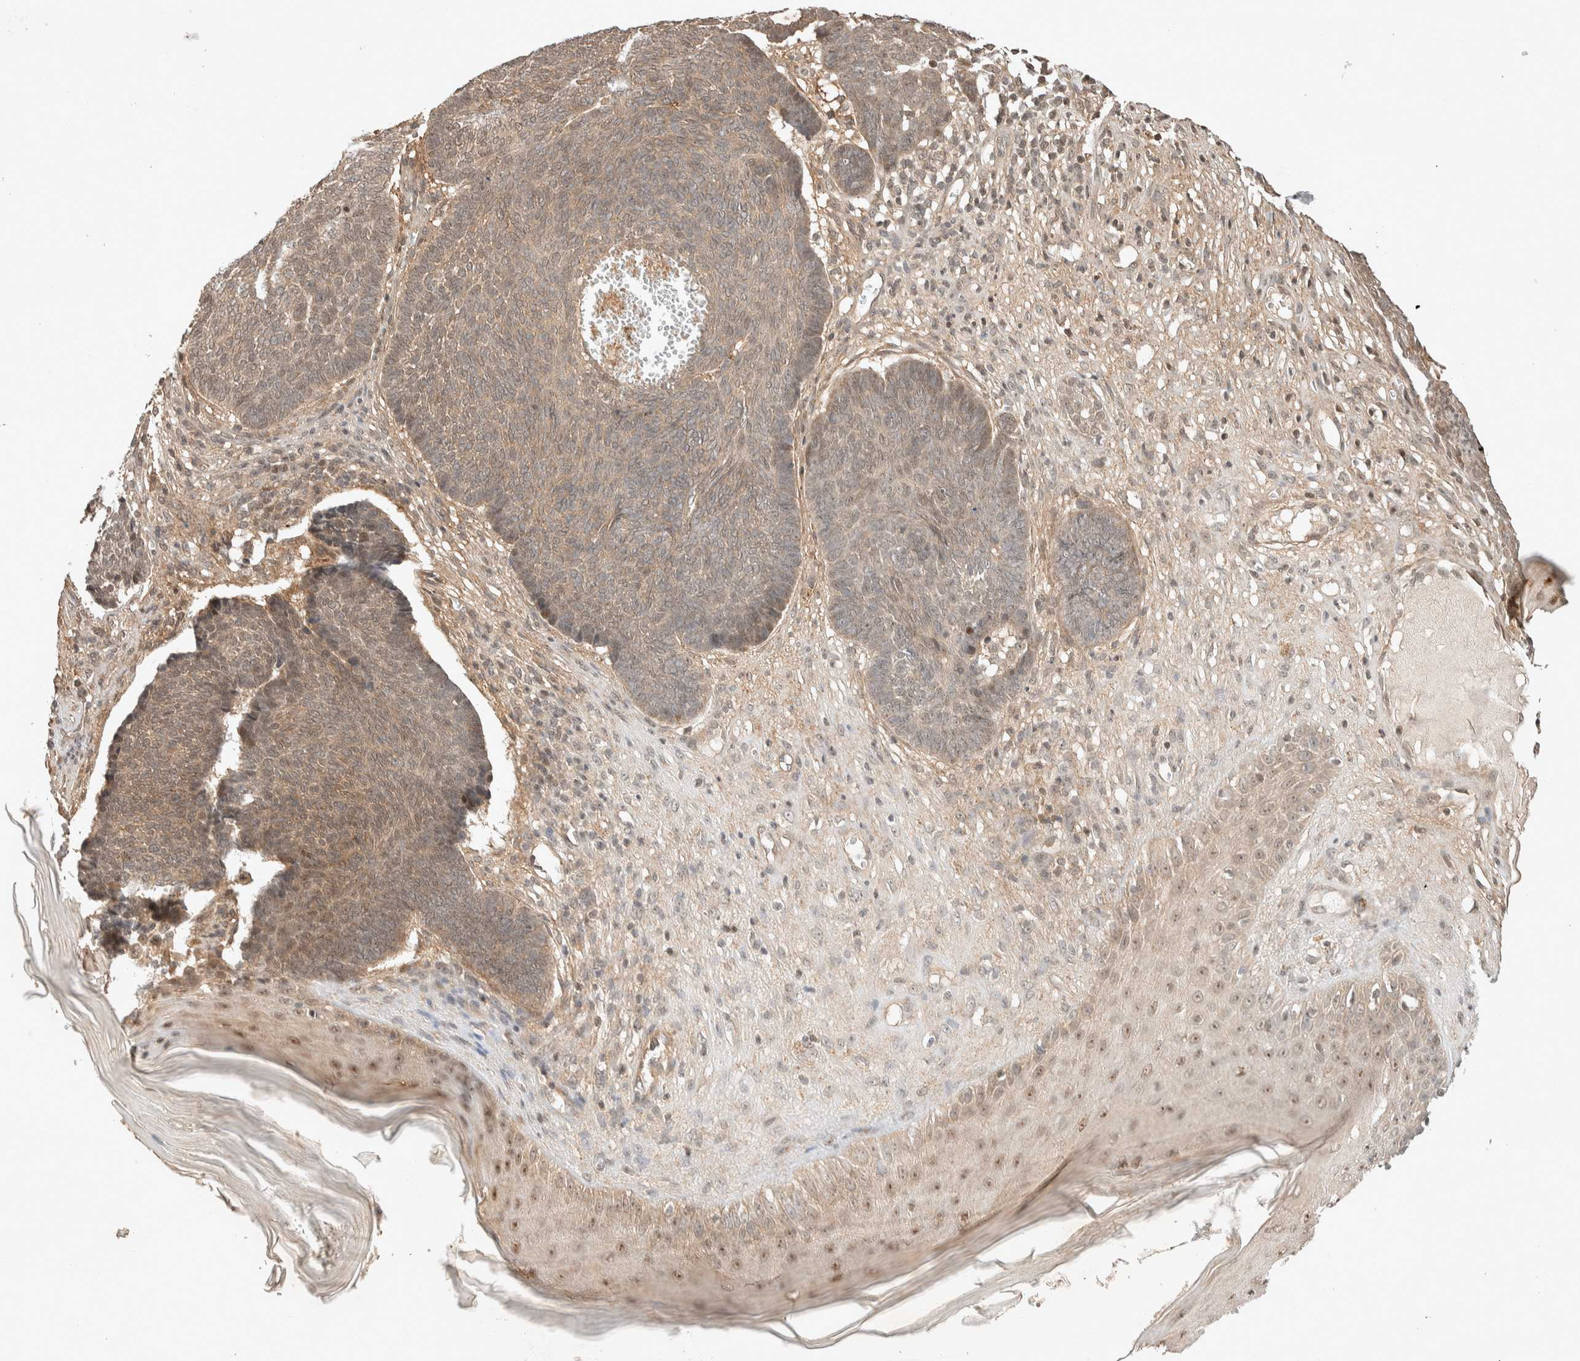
{"staining": {"intensity": "weak", "quantity": "<25%", "location": "nuclear"}, "tissue": "skin cancer", "cell_type": "Tumor cells", "image_type": "cancer", "snomed": [{"axis": "morphology", "description": "Basal cell carcinoma"}, {"axis": "topography", "description": "Skin"}], "caption": "Immunohistochemical staining of human basal cell carcinoma (skin) demonstrates no significant staining in tumor cells.", "gene": "THRA", "patient": {"sex": "male", "age": 84}}